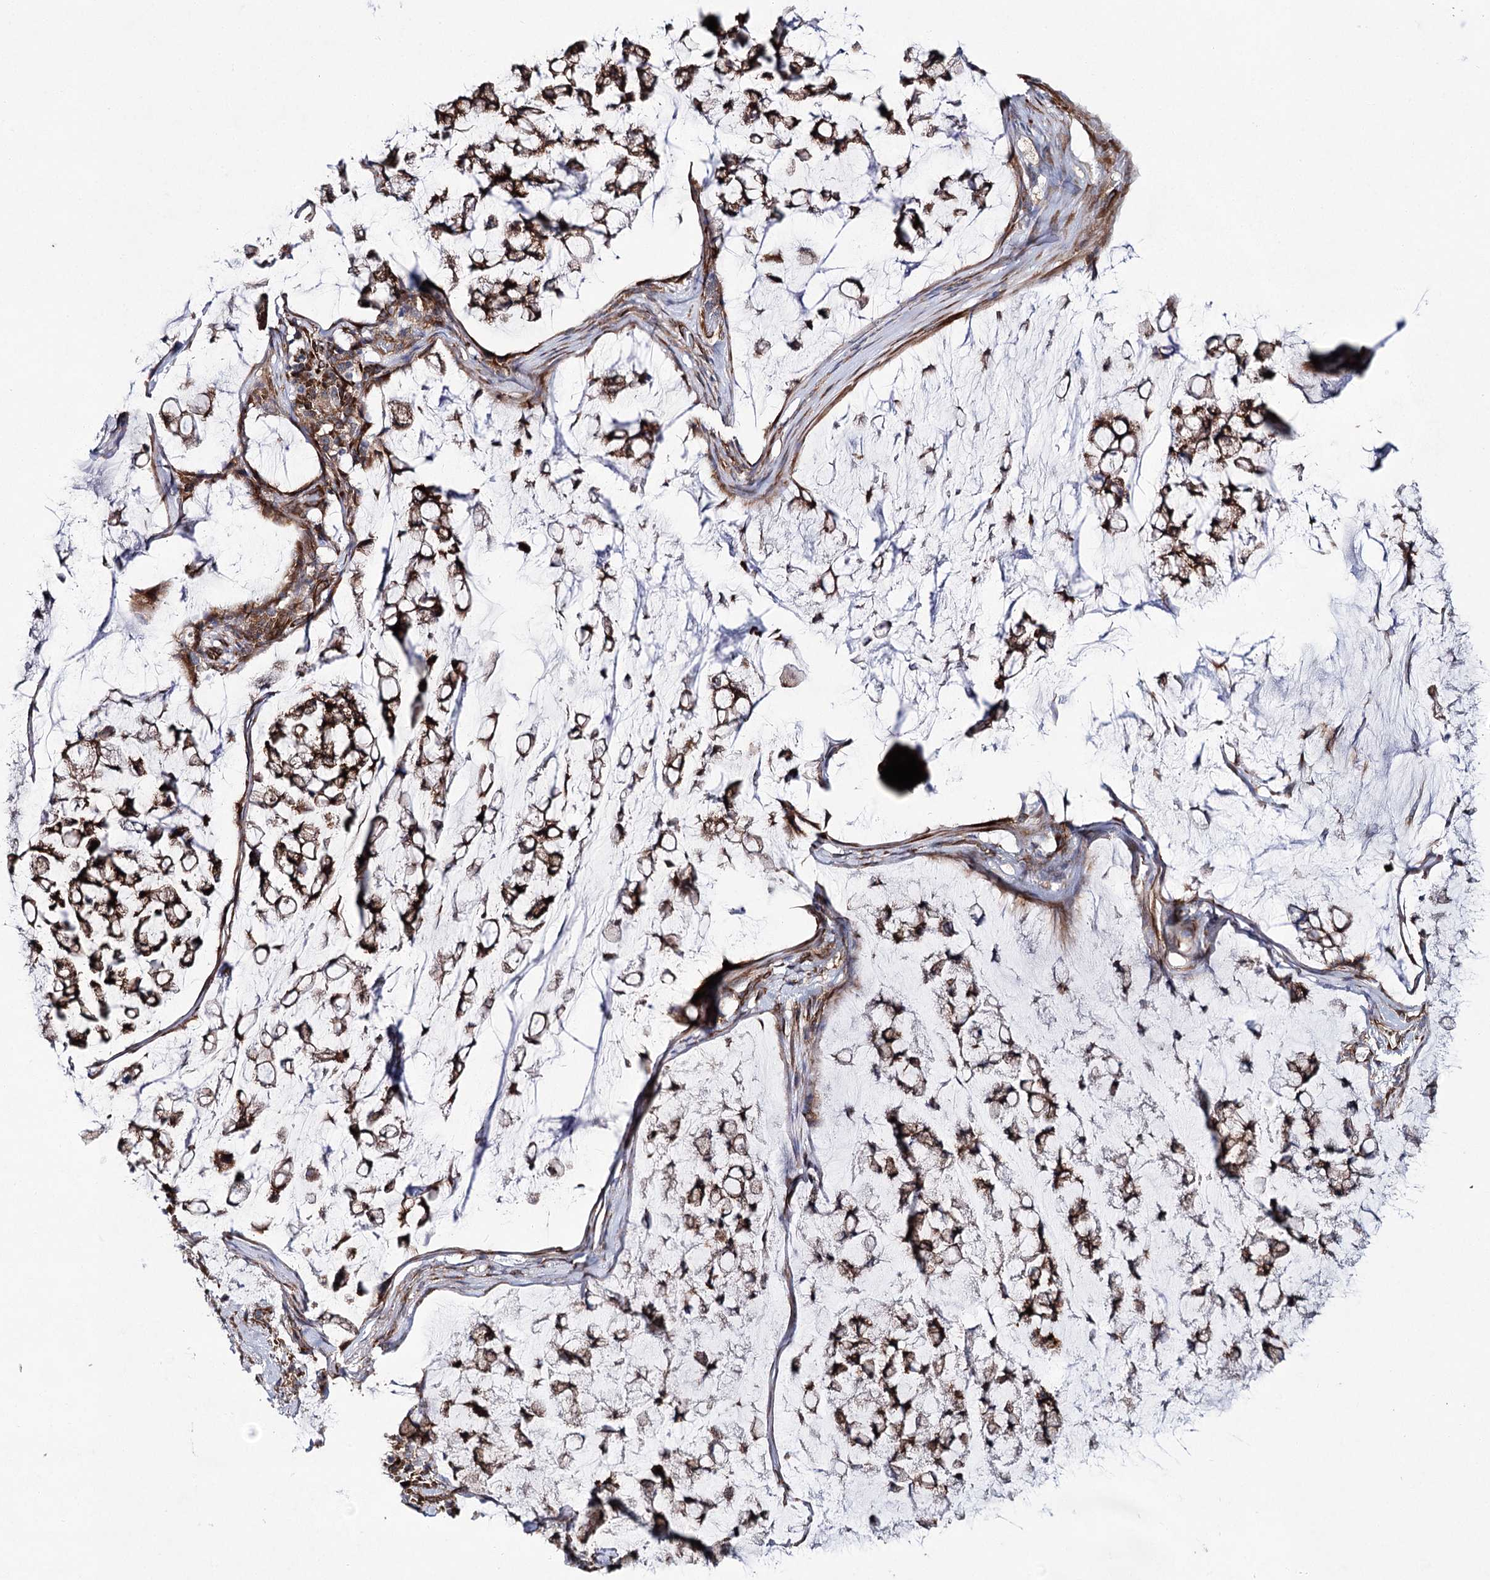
{"staining": {"intensity": "strong", "quantity": ">75%", "location": "cytoplasmic/membranous"}, "tissue": "stomach cancer", "cell_type": "Tumor cells", "image_type": "cancer", "snomed": [{"axis": "morphology", "description": "Adenocarcinoma, NOS"}, {"axis": "topography", "description": "Stomach, lower"}], "caption": "Stomach cancer stained with DAB IHC demonstrates high levels of strong cytoplasmic/membranous staining in about >75% of tumor cells.", "gene": "VWA2", "patient": {"sex": "male", "age": 67}}